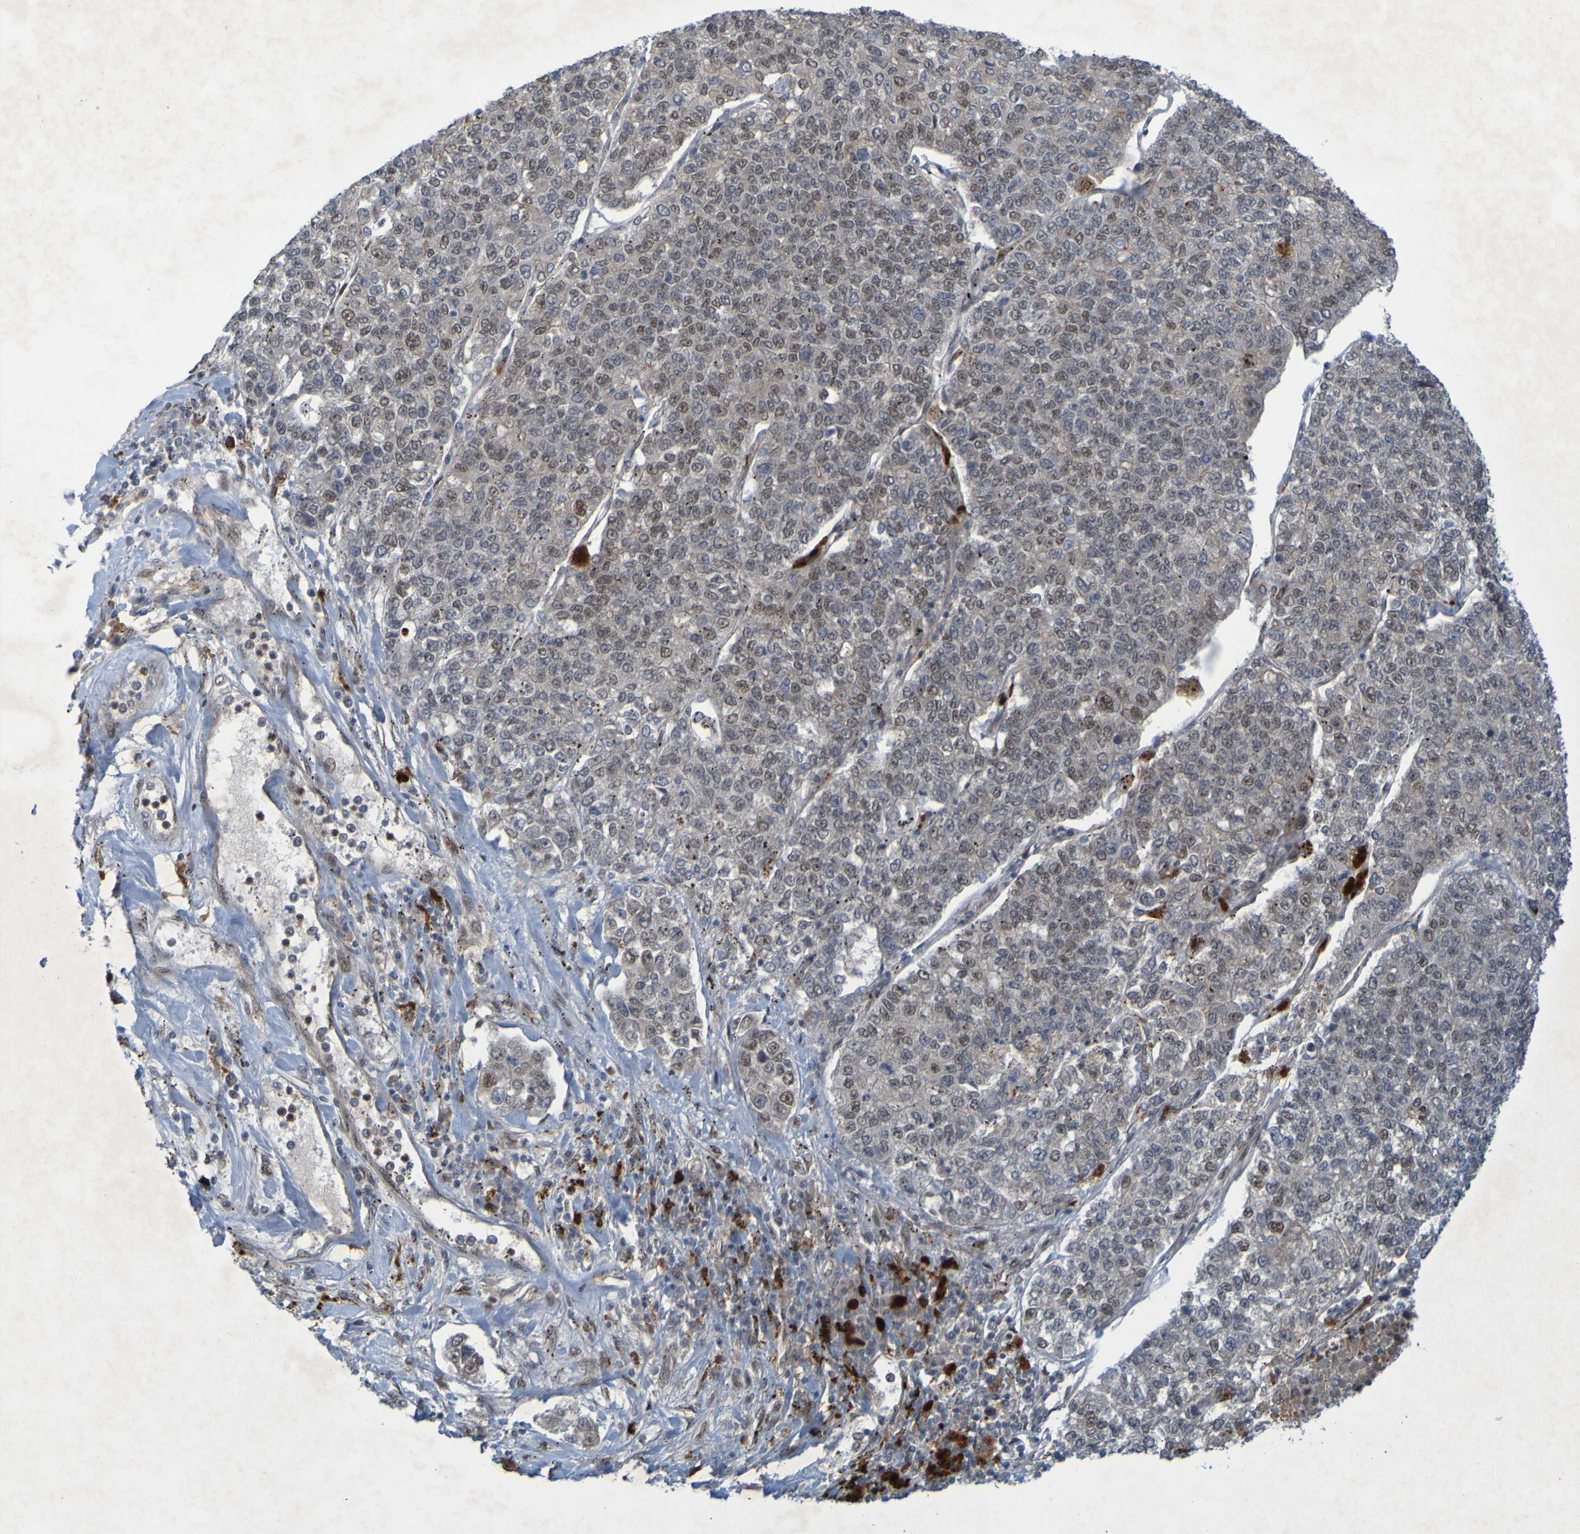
{"staining": {"intensity": "moderate", "quantity": "25%-75%", "location": "cytoplasmic/membranous,nuclear"}, "tissue": "lung cancer", "cell_type": "Tumor cells", "image_type": "cancer", "snomed": [{"axis": "morphology", "description": "Adenocarcinoma, NOS"}, {"axis": "topography", "description": "Lung"}], "caption": "Immunohistochemical staining of human lung adenocarcinoma exhibits medium levels of moderate cytoplasmic/membranous and nuclear staining in approximately 25%-75% of tumor cells. The staining was performed using DAB to visualize the protein expression in brown, while the nuclei were stained in blue with hematoxylin (Magnification: 20x).", "gene": "MCPH1", "patient": {"sex": "male", "age": 49}}